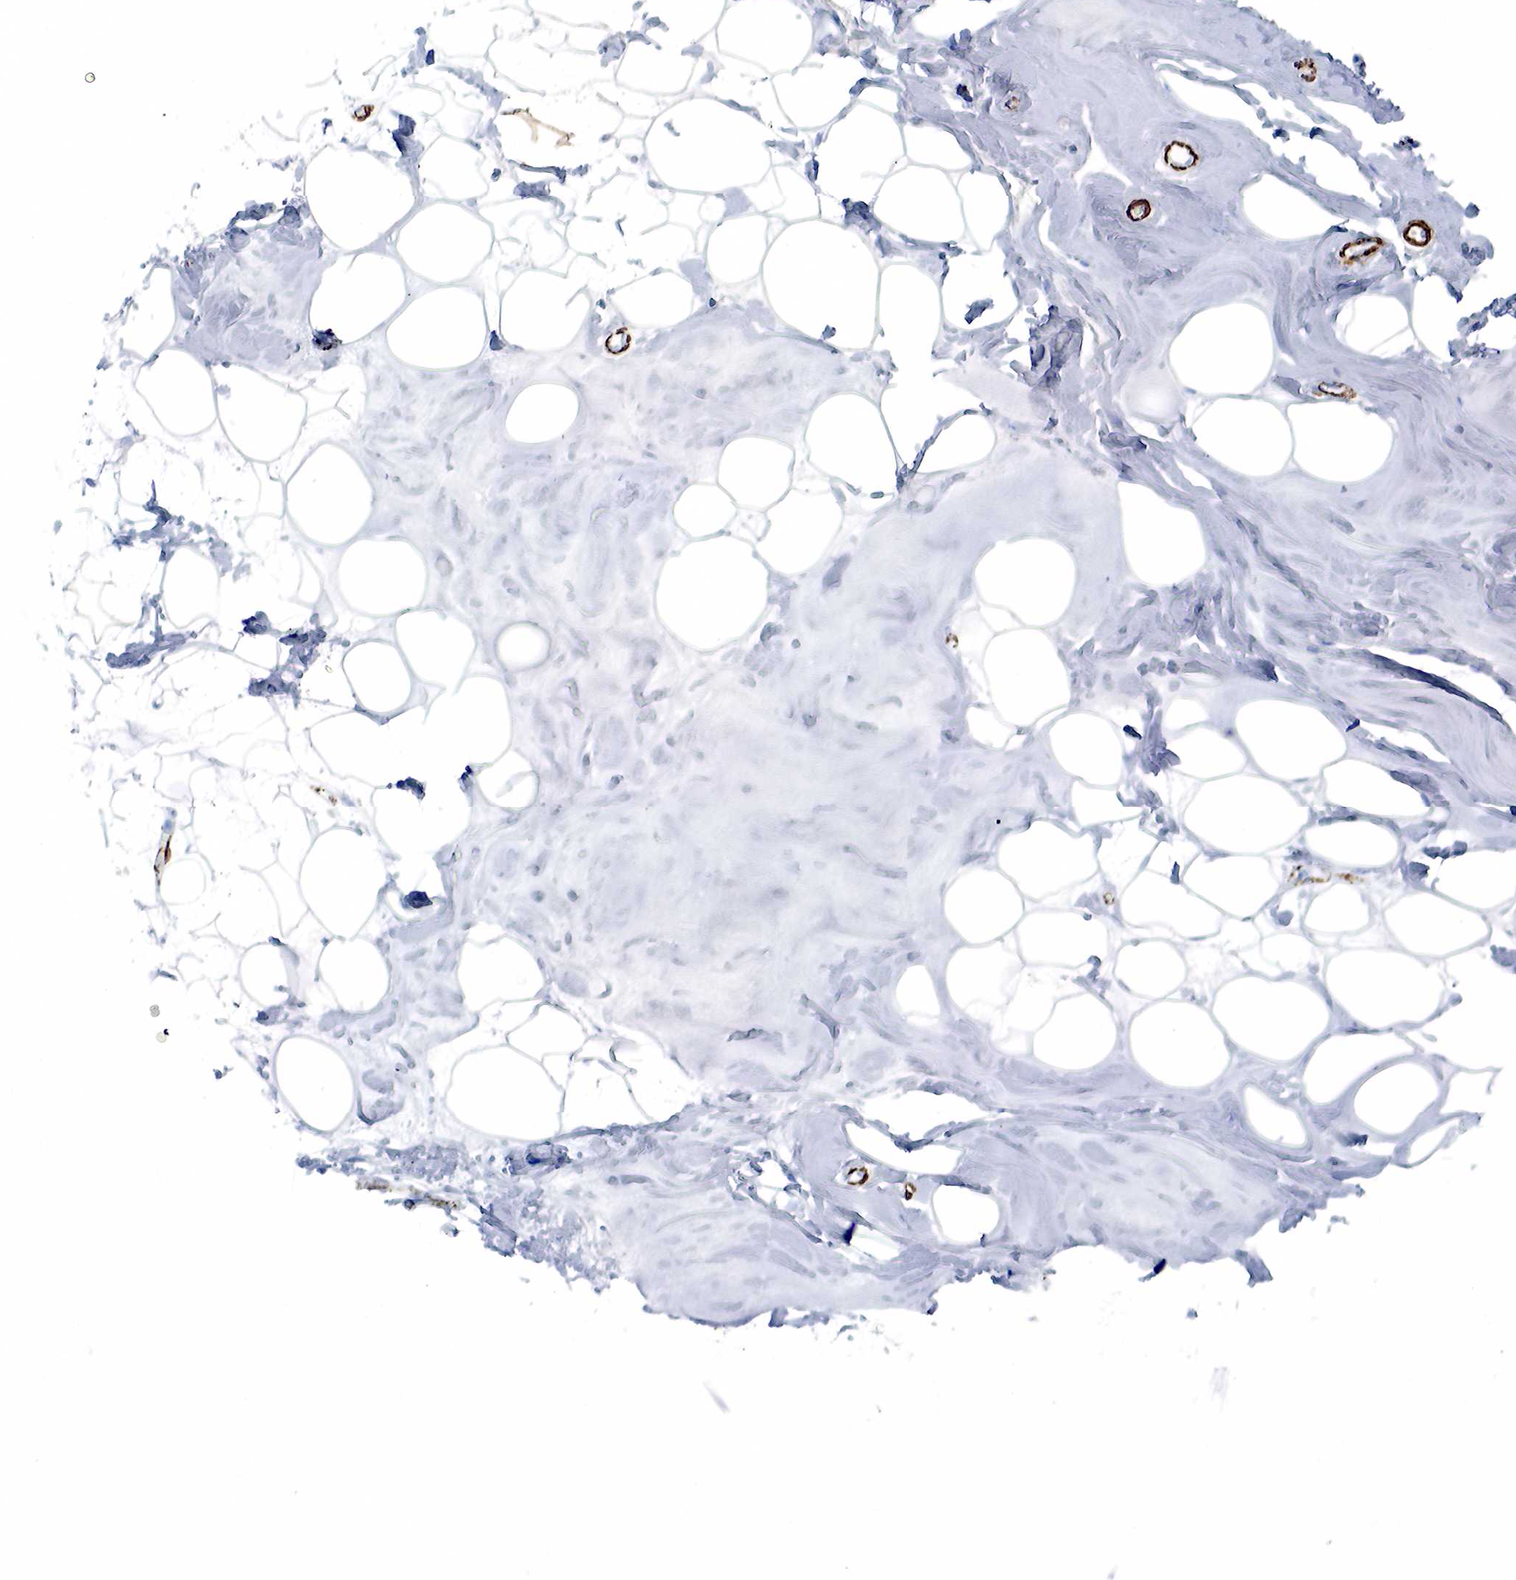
{"staining": {"intensity": "negative", "quantity": "none", "location": "none"}, "tissue": "adipose tissue", "cell_type": "Adipocytes", "image_type": "normal", "snomed": [{"axis": "morphology", "description": "Normal tissue, NOS"}, {"axis": "topography", "description": "Breast"}], "caption": "DAB (3,3'-diaminobenzidine) immunohistochemical staining of unremarkable adipose tissue exhibits no significant expression in adipocytes. (DAB immunohistochemistry with hematoxylin counter stain).", "gene": "ACTA1", "patient": {"sex": "female", "age": 44}}